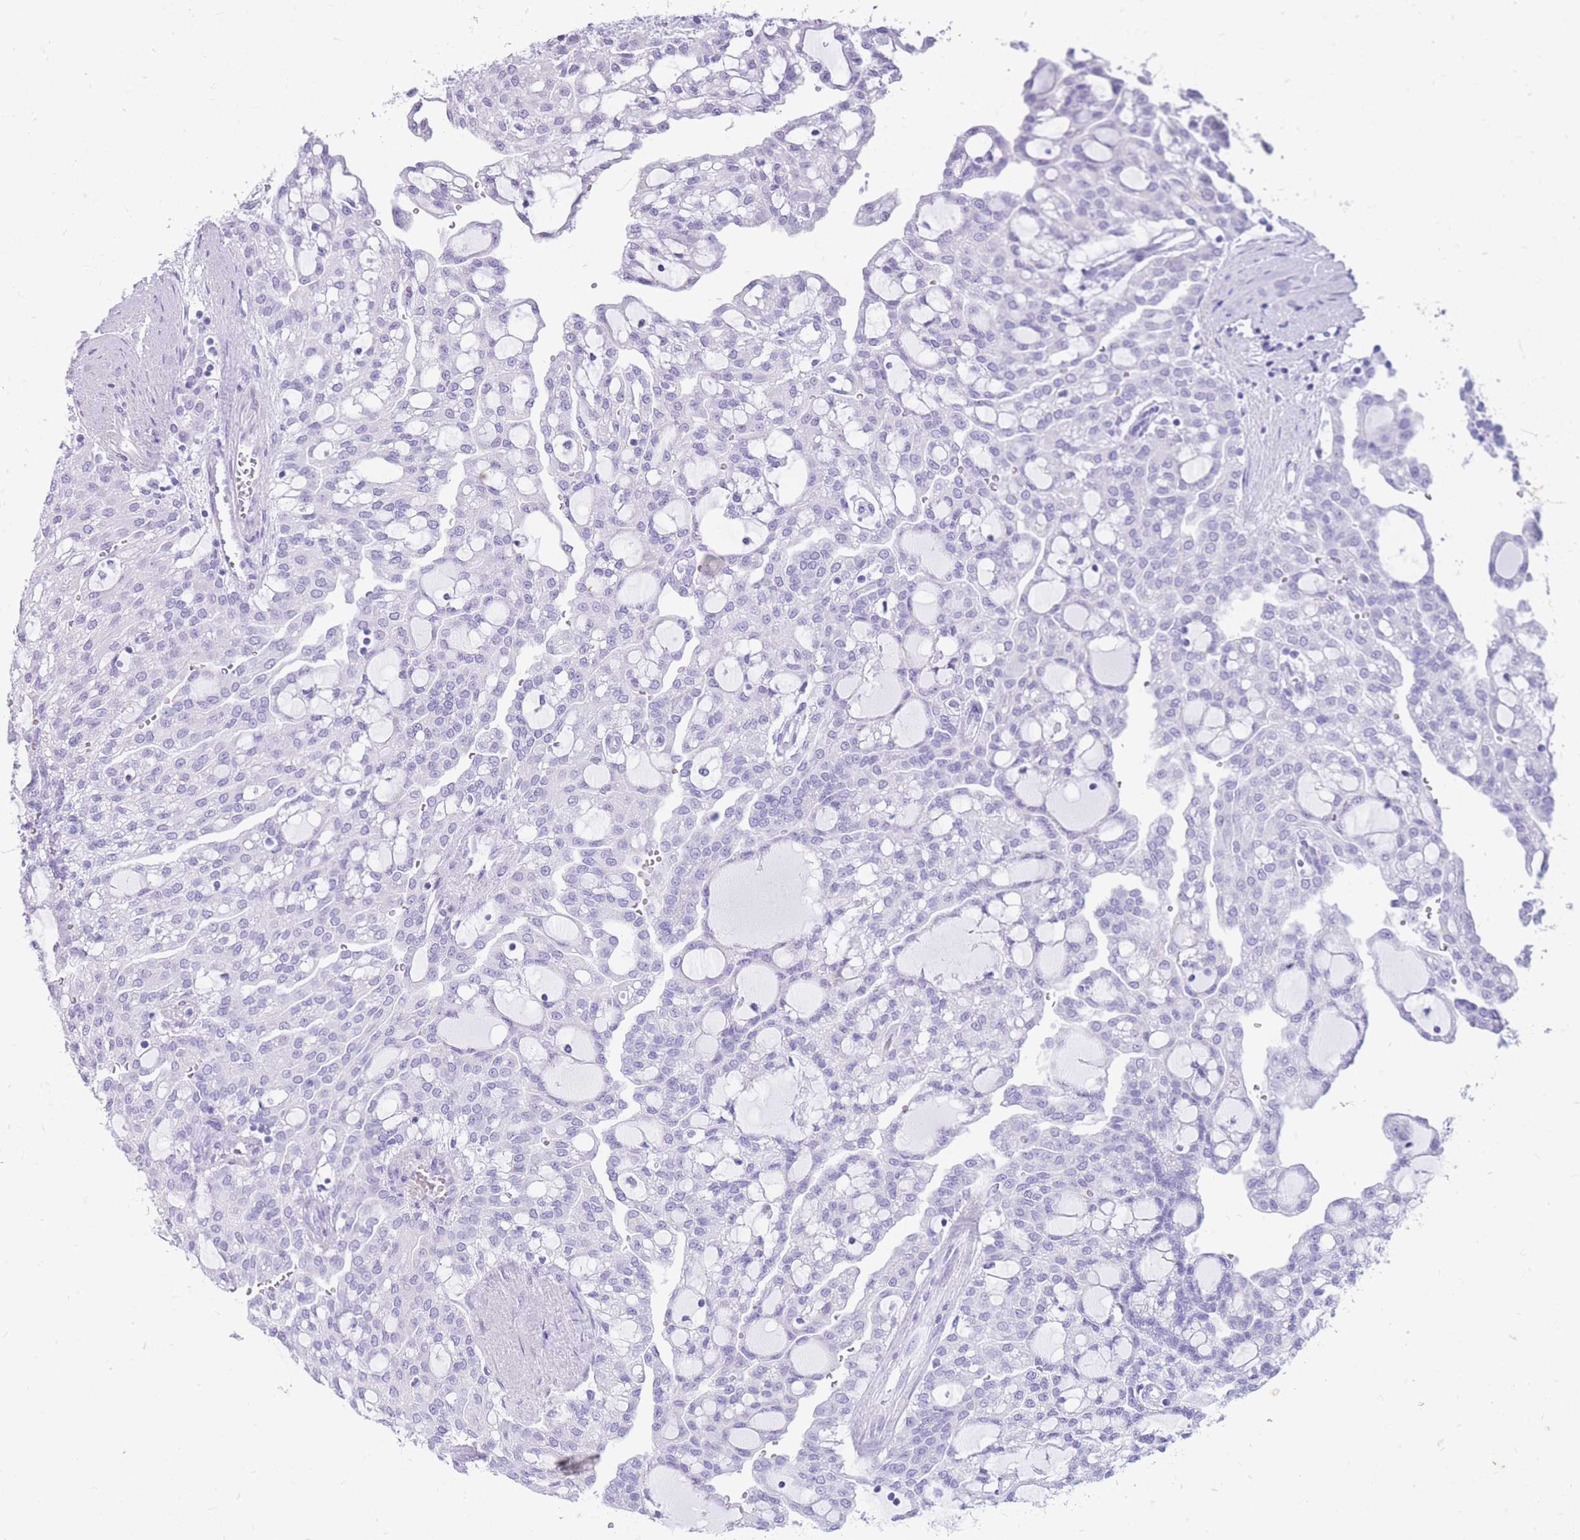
{"staining": {"intensity": "negative", "quantity": "none", "location": "none"}, "tissue": "renal cancer", "cell_type": "Tumor cells", "image_type": "cancer", "snomed": [{"axis": "morphology", "description": "Adenocarcinoma, NOS"}, {"axis": "topography", "description": "Kidney"}], "caption": "DAB immunohistochemical staining of human renal cancer (adenocarcinoma) shows no significant positivity in tumor cells.", "gene": "ZFP37", "patient": {"sex": "male", "age": 63}}